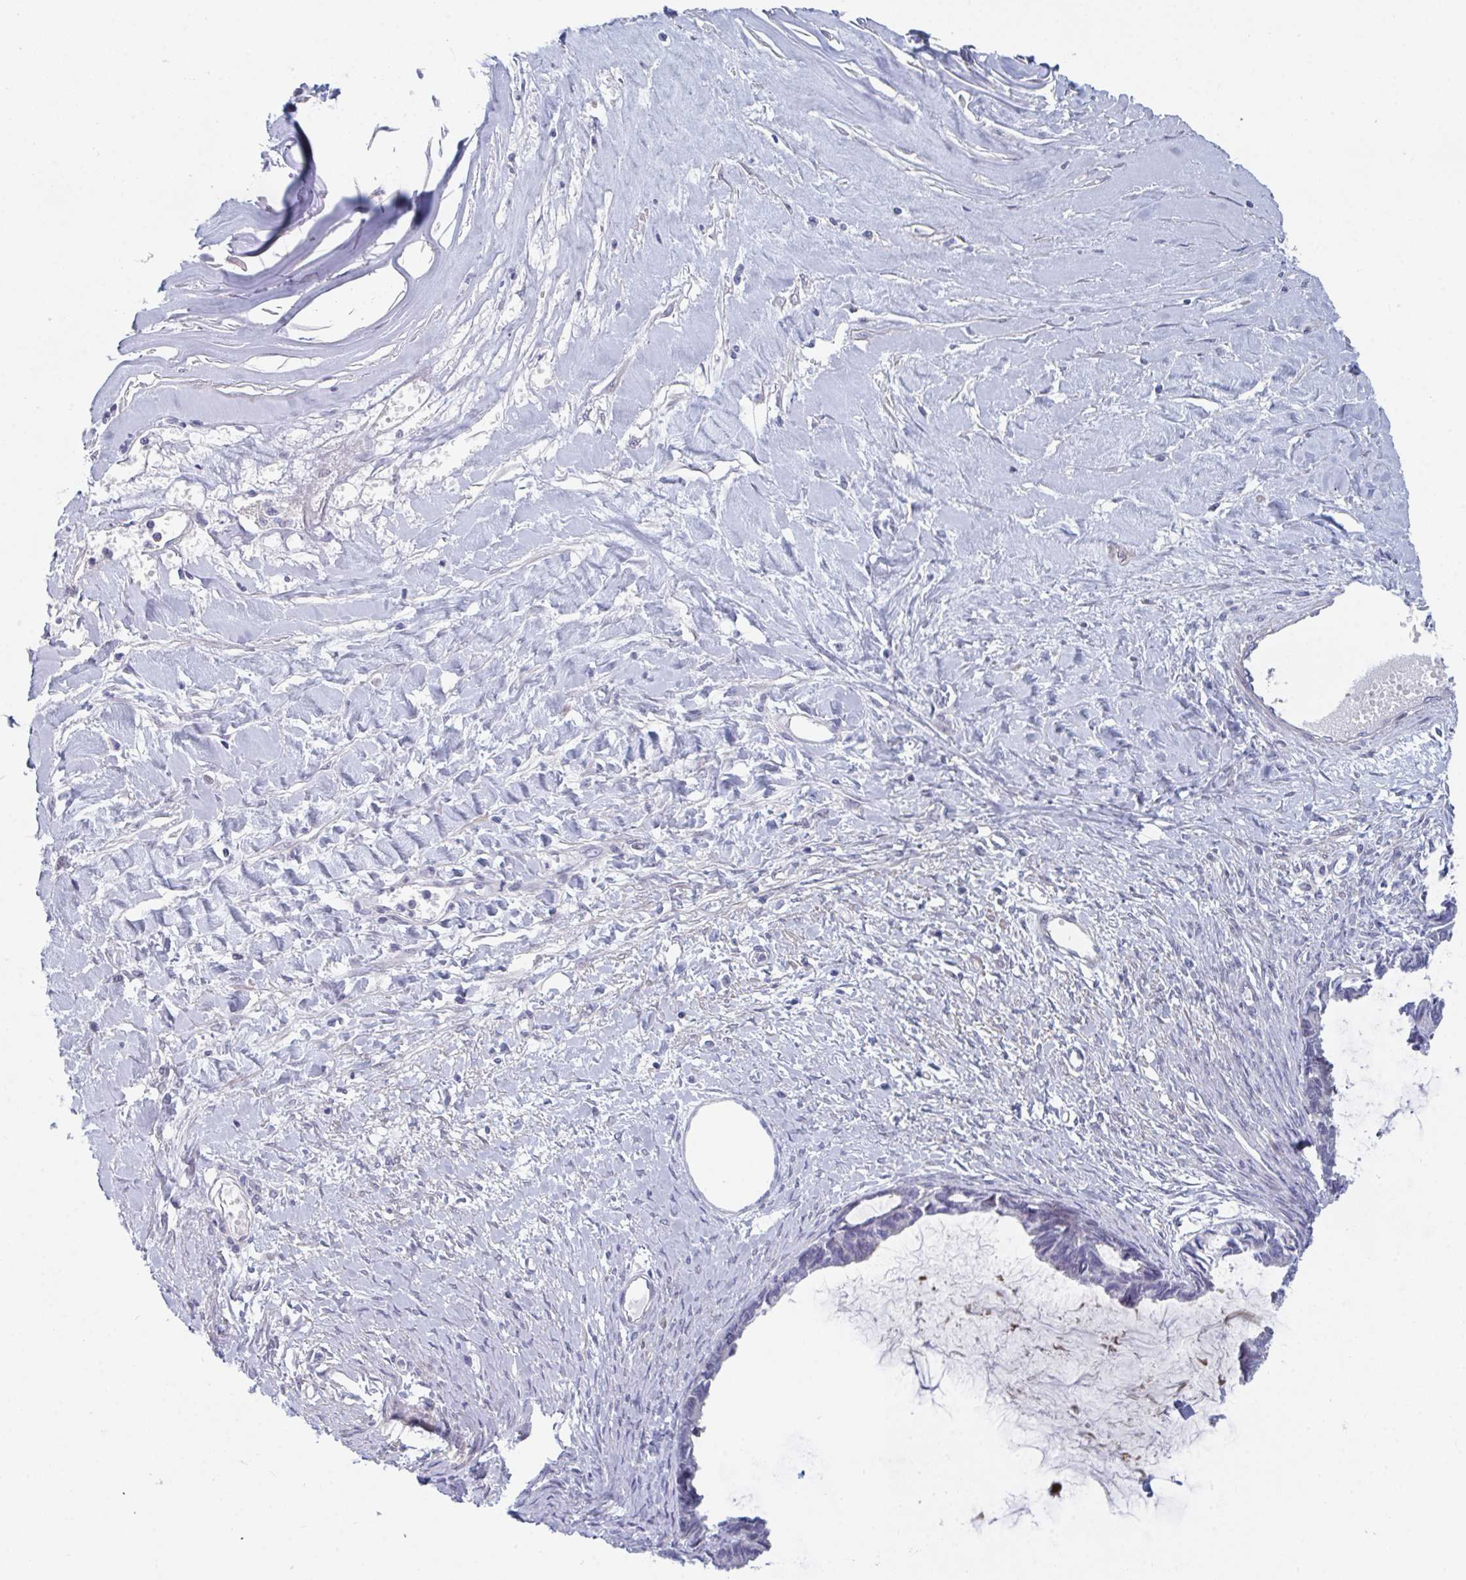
{"staining": {"intensity": "negative", "quantity": "none", "location": "none"}, "tissue": "ovarian cancer", "cell_type": "Tumor cells", "image_type": "cancer", "snomed": [{"axis": "morphology", "description": "Cystadenocarcinoma, mucinous, NOS"}, {"axis": "topography", "description": "Ovary"}], "caption": "Ovarian cancer was stained to show a protein in brown. There is no significant positivity in tumor cells.", "gene": "CENPT", "patient": {"sex": "female", "age": 61}}